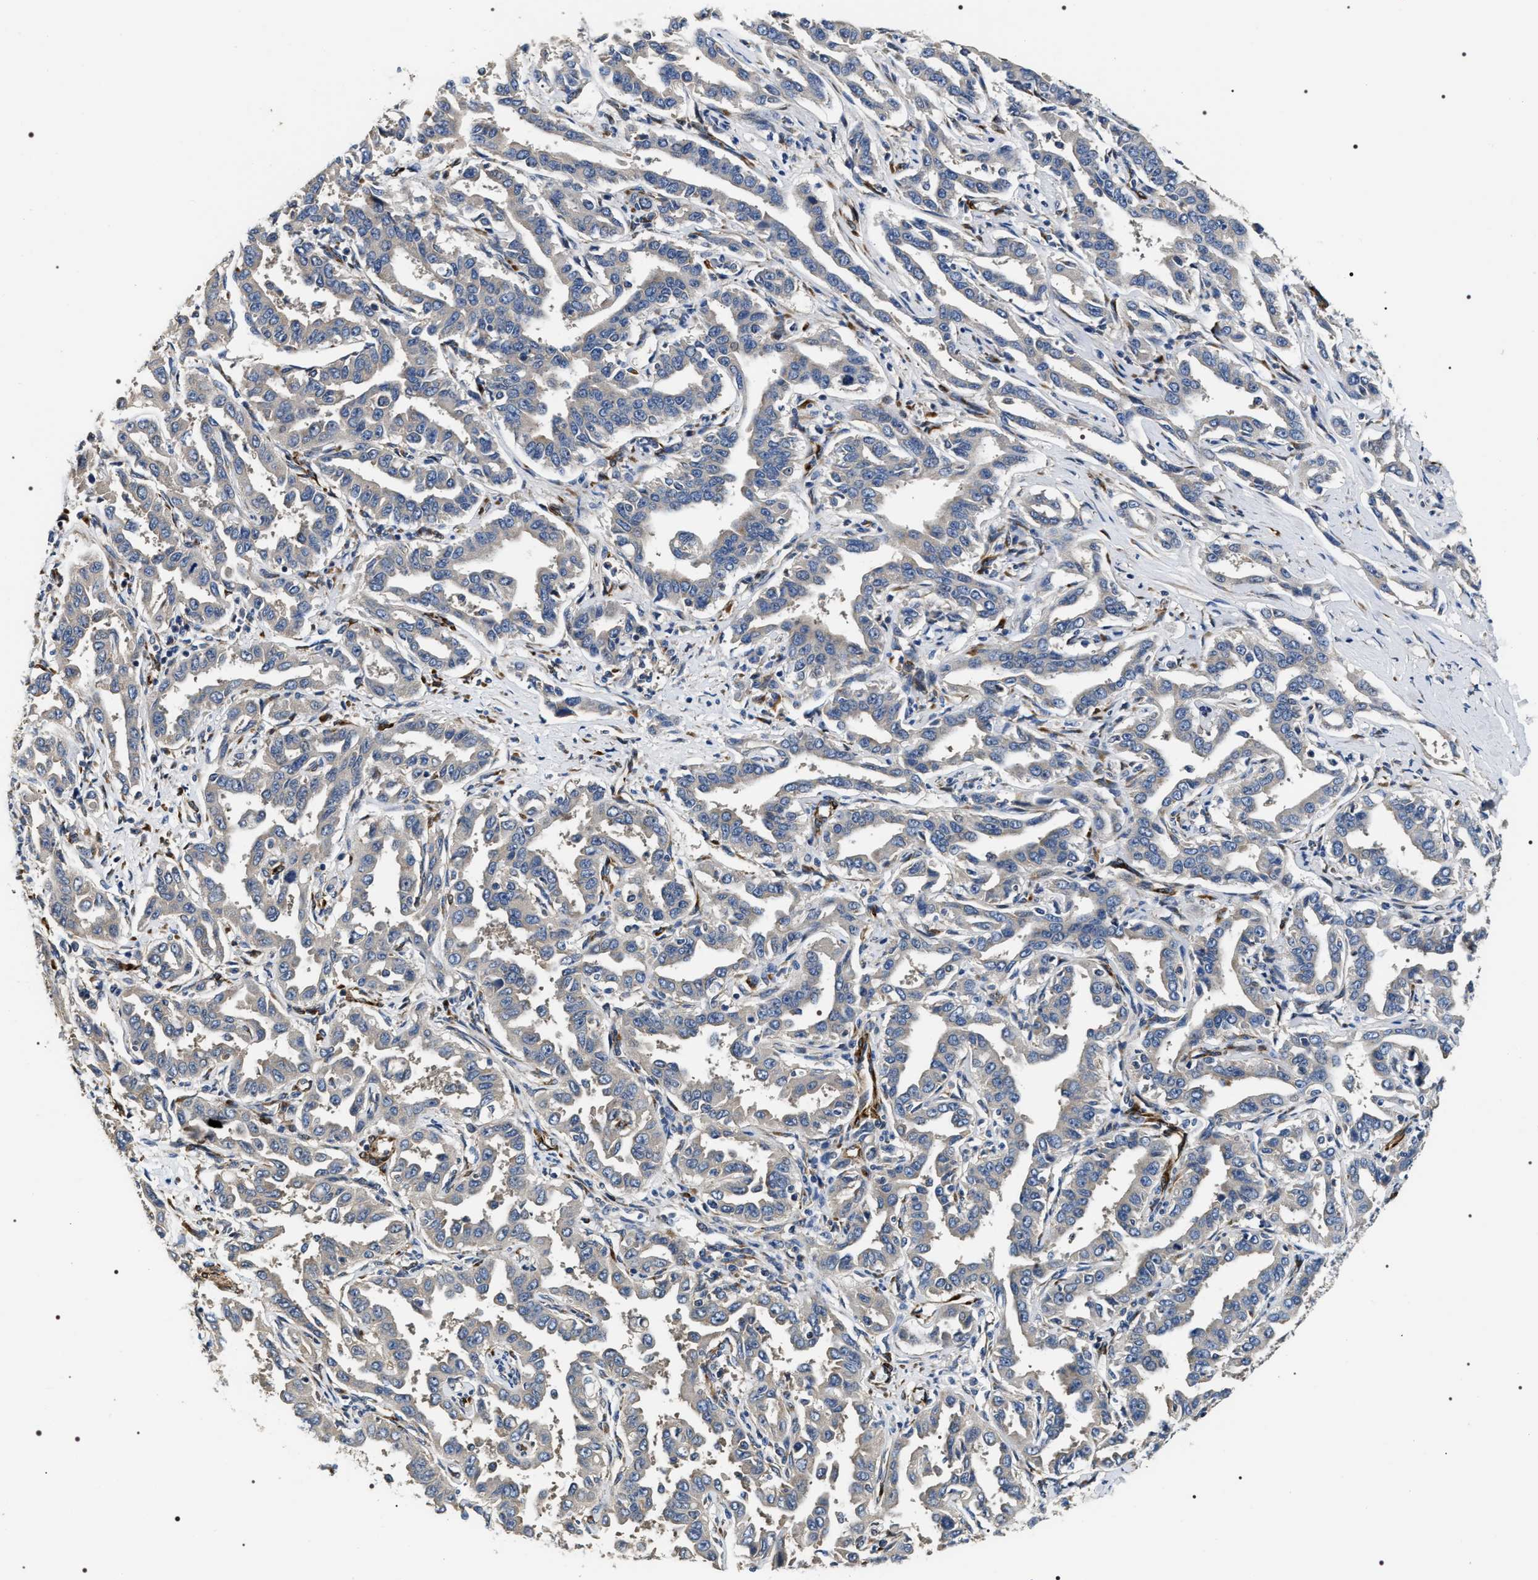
{"staining": {"intensity": "negative", "quantity": "none", "location": "none"}, "tissue": "liver cancer", "cell_type": "Tumor cells", "image_type": "cancer", "snomed": [{"axis": "morphology", "description": "Cholangiocarcinoma"}, {"axis": "topography", "description": "Liver"}], "caption": "The histopathology image displays no staining of tumor cells in cholangiocarcinoma (liver).", "gene": "ZC3HAV1L", "patient": {"sex": "male", "age": 59}}